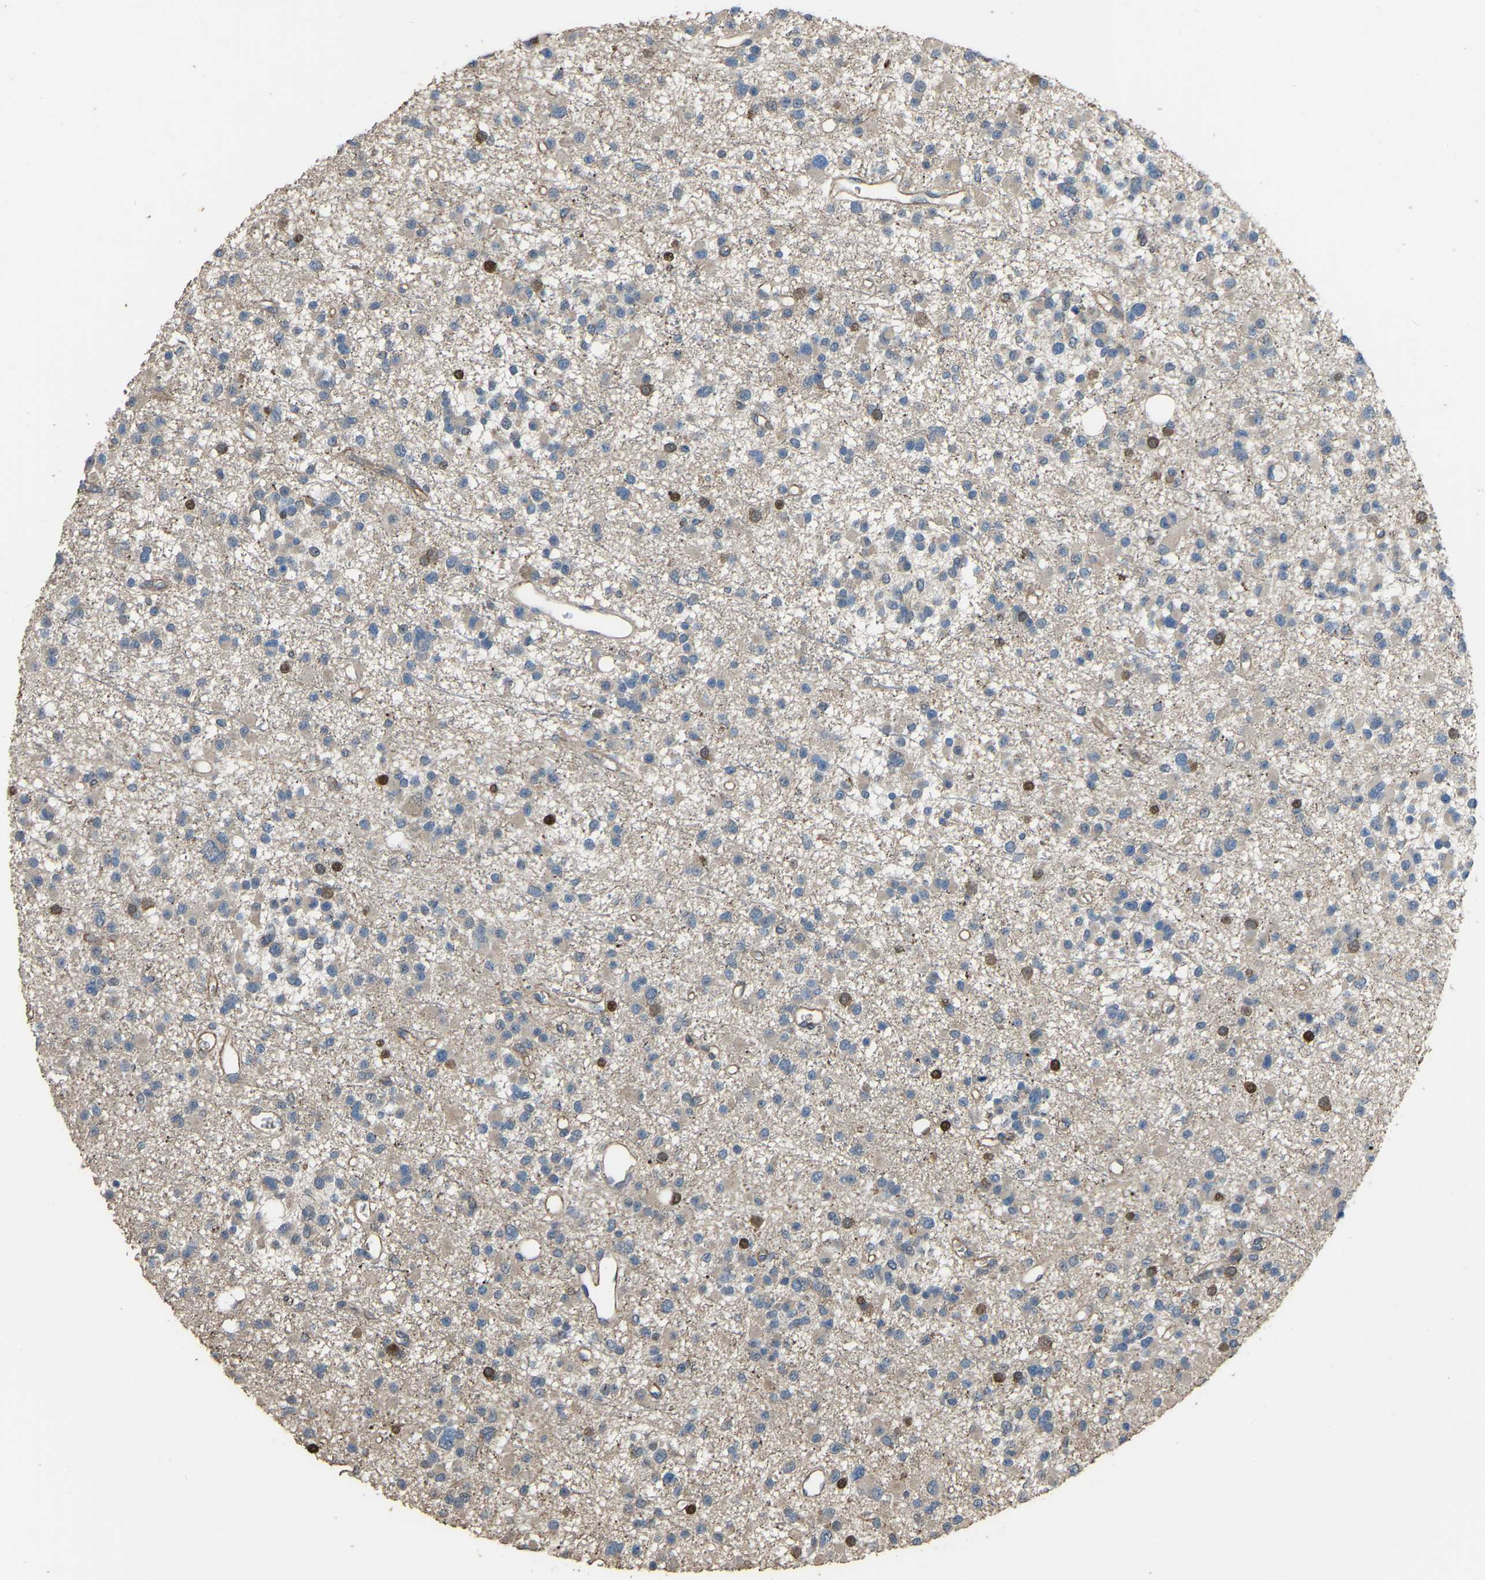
{"staining": {"intensity": "weak", "quantity": "<25%", "location": "cytoplasmic/membranous"}, "tissue": "glioma", "cell_type": "Tumor cells", "image_type": "cancer", "snomed": [{"axis": "morphology", "description": "Glioma, malignant, Low grade"}, {"axis": "topography", "description": "Brain"}], "caption": "Tumor cells are negative for brown protein staining in malignant low-grade glioma.", "gene": "SLC4A2", "patient": {"sex": "female", "age": 22}}